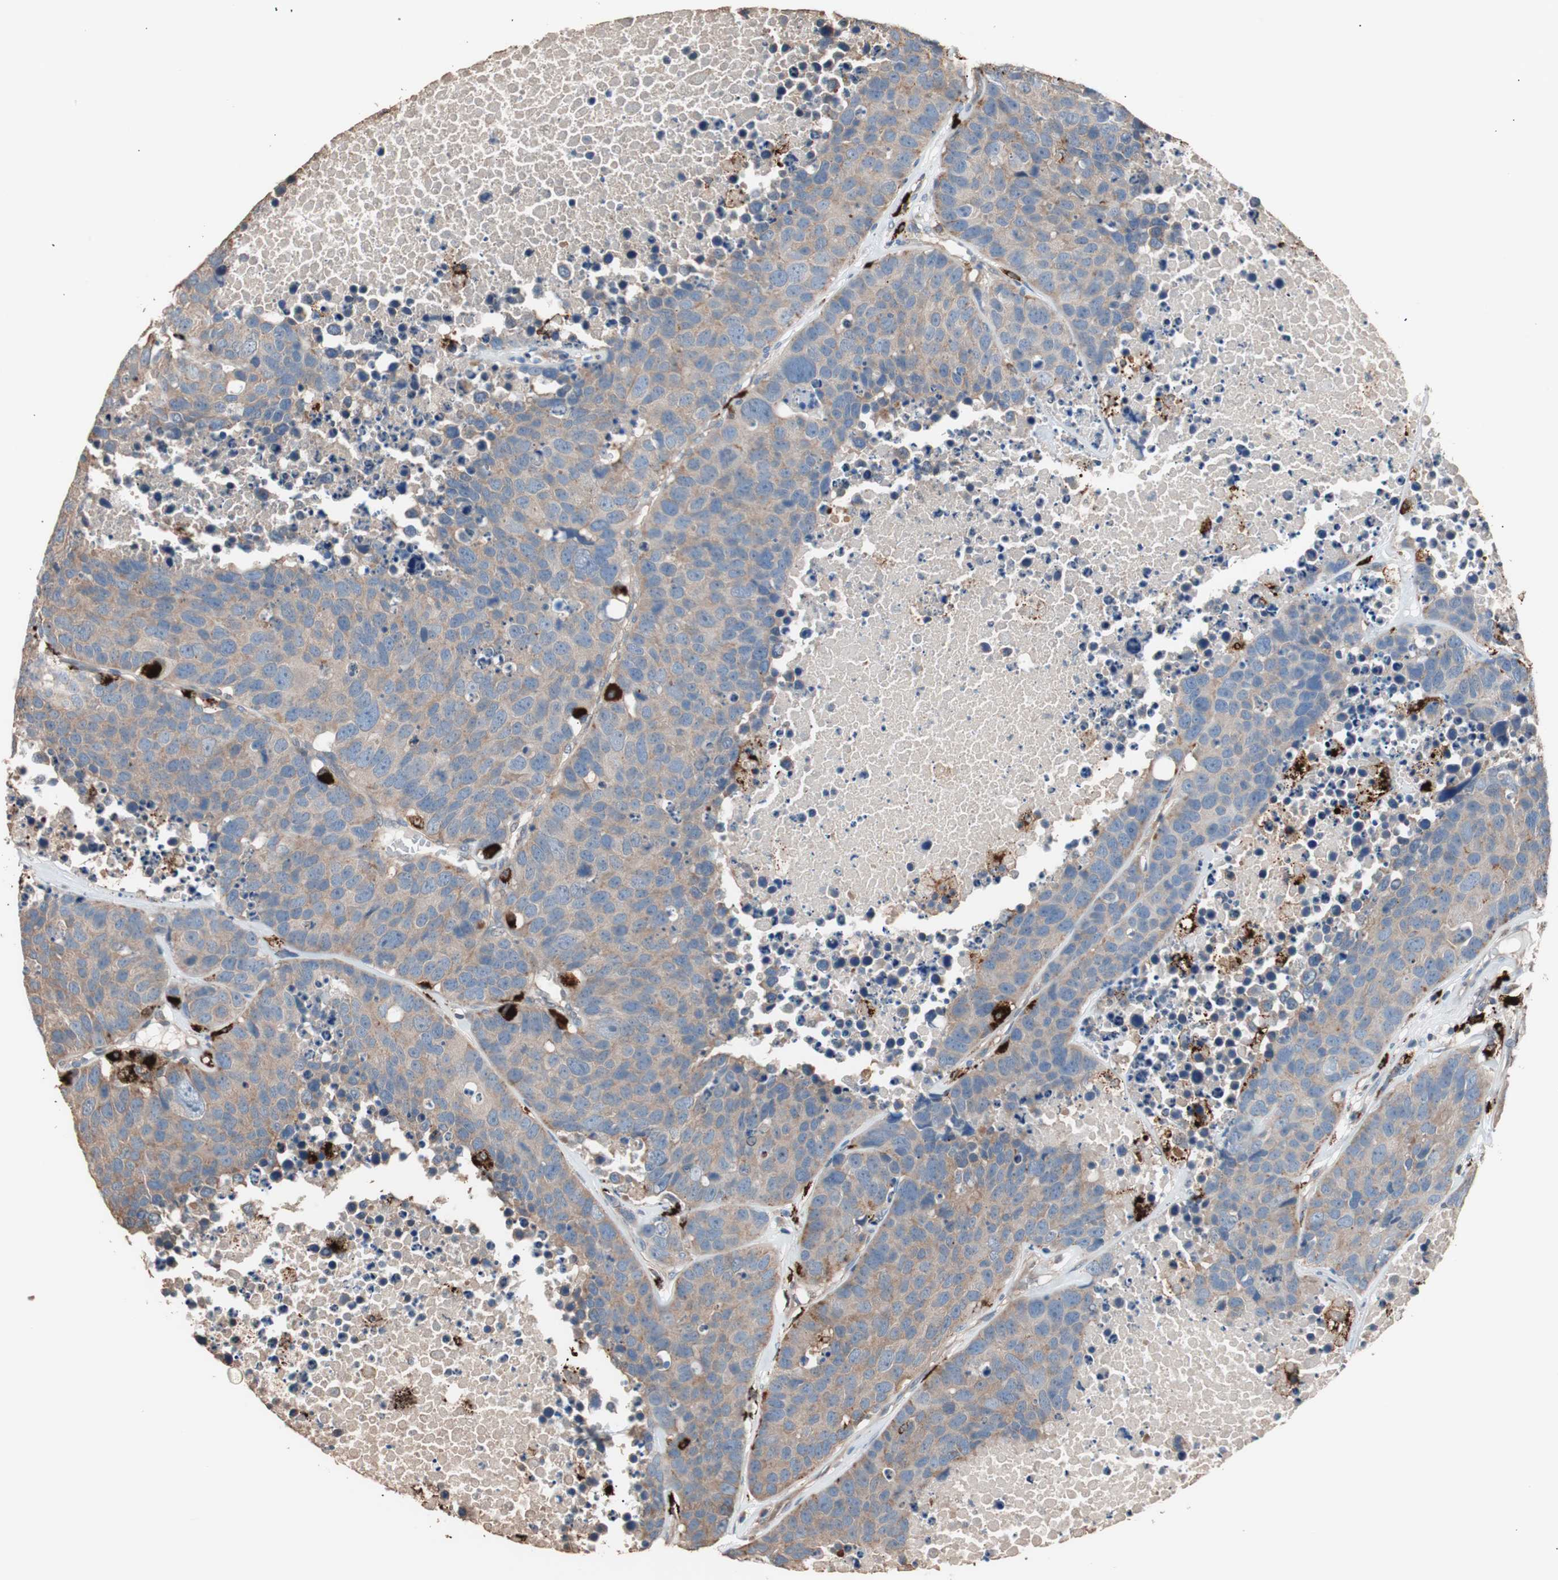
{"staining": {"intensity": "moderate", "quantity": ">75%", "location": "cytoplasmic/membranous"}, "tissue": "carcinoid", "cell_type": "Tumor cells", "image_type": "cancer", "snomed": [{"axis": "morphology", "description": "Carcinoid, malignant, NOS"}, {"axis": "topography", "description": "Lung"}], "caption": "The image shows immunohistochemical staining of carcinoid. There is moderate cytoplasmic/membranous staining is present in approximately >75% of tumor cells.", "gene": "CCT3", "patient": {"sex": "male", "age": 60}}